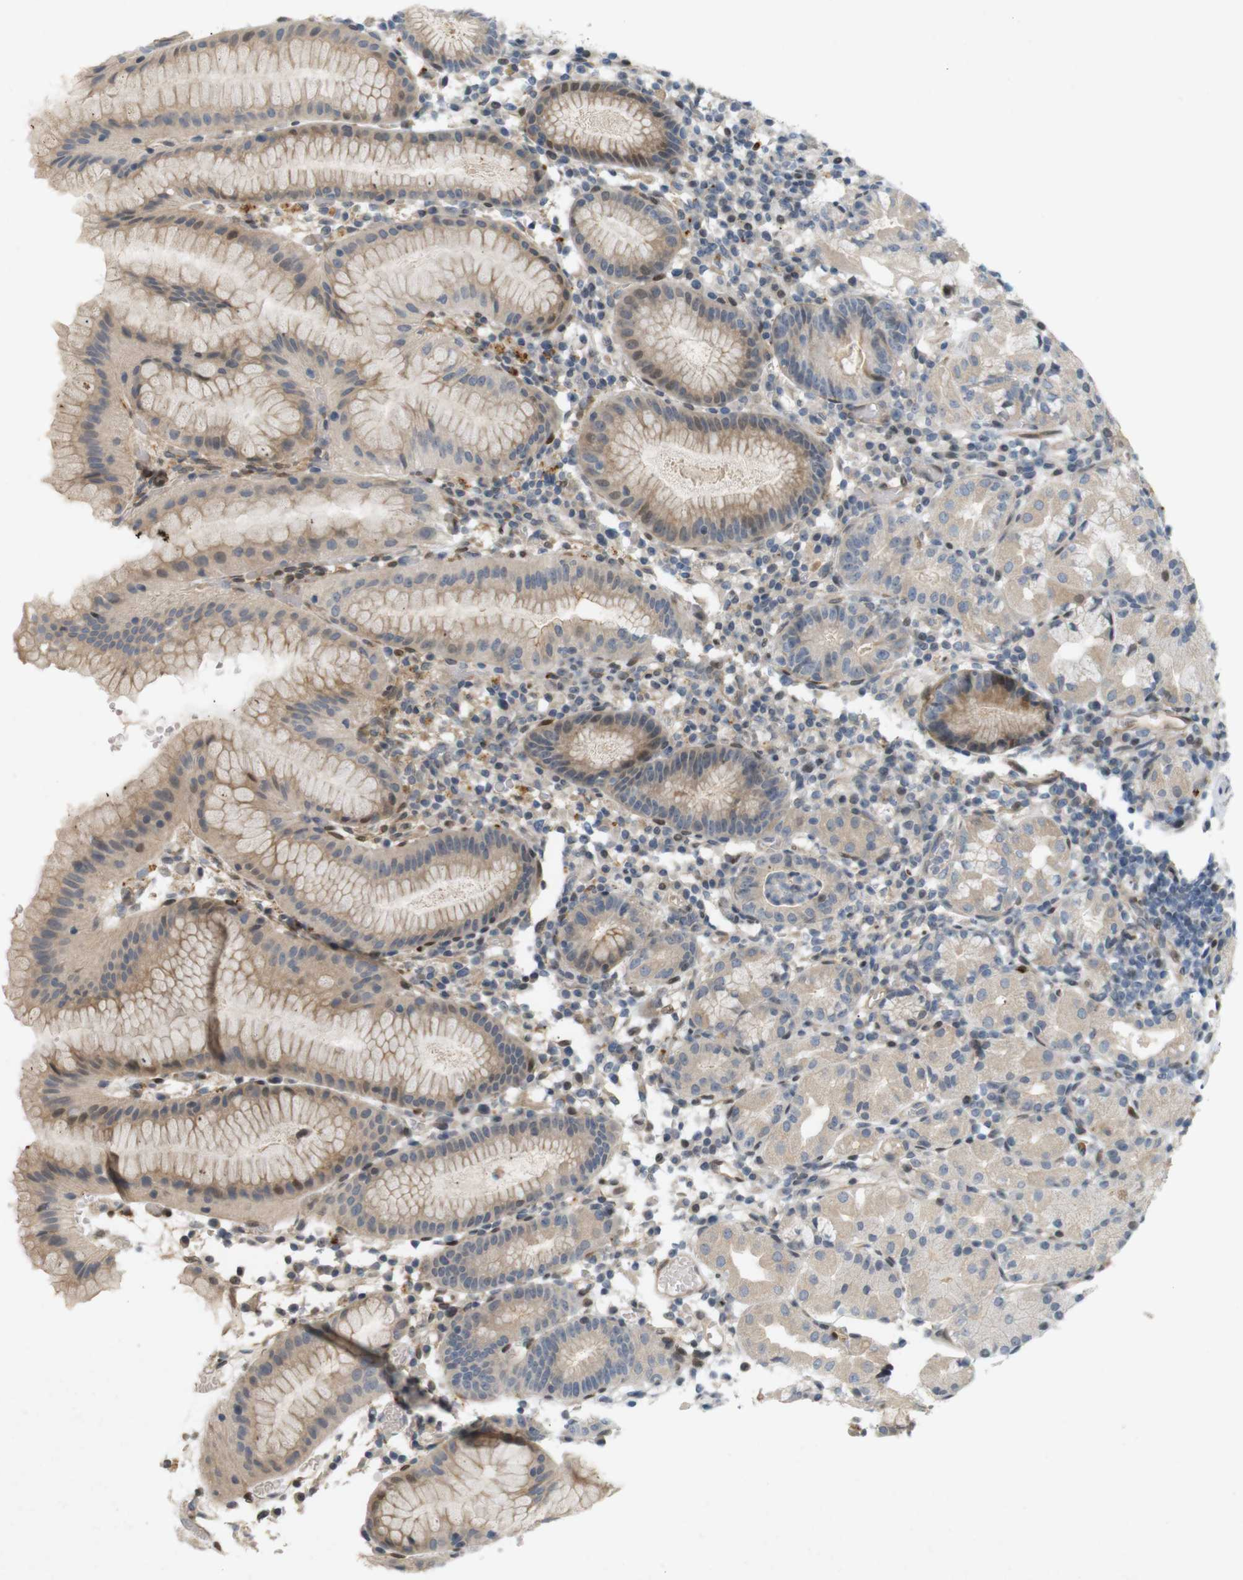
{"staining": {"intensity": "moderate", "quantity": "<25%", "location": "cytoplasmic/membranous,nuclear"}, "tissue": "stomach", "cell_type": "Glandular cells", "image_type": "normal", "snomed": [{"axis": "morphology", "description": "Normal tissue, NOS"}, {"axis": "topography", "description": "Stomach"}, {"axis": "topography", "description": "Stomach, lower"}], "caption": "The photomicrograph shows staining of normal stomach, revealing moderate cytoplasmic/membranous,nuclear protein positivity (brown color) within glandular cells.", "gene": "PPP1R14A", "patient": {"sex": "female", "age": 75}}